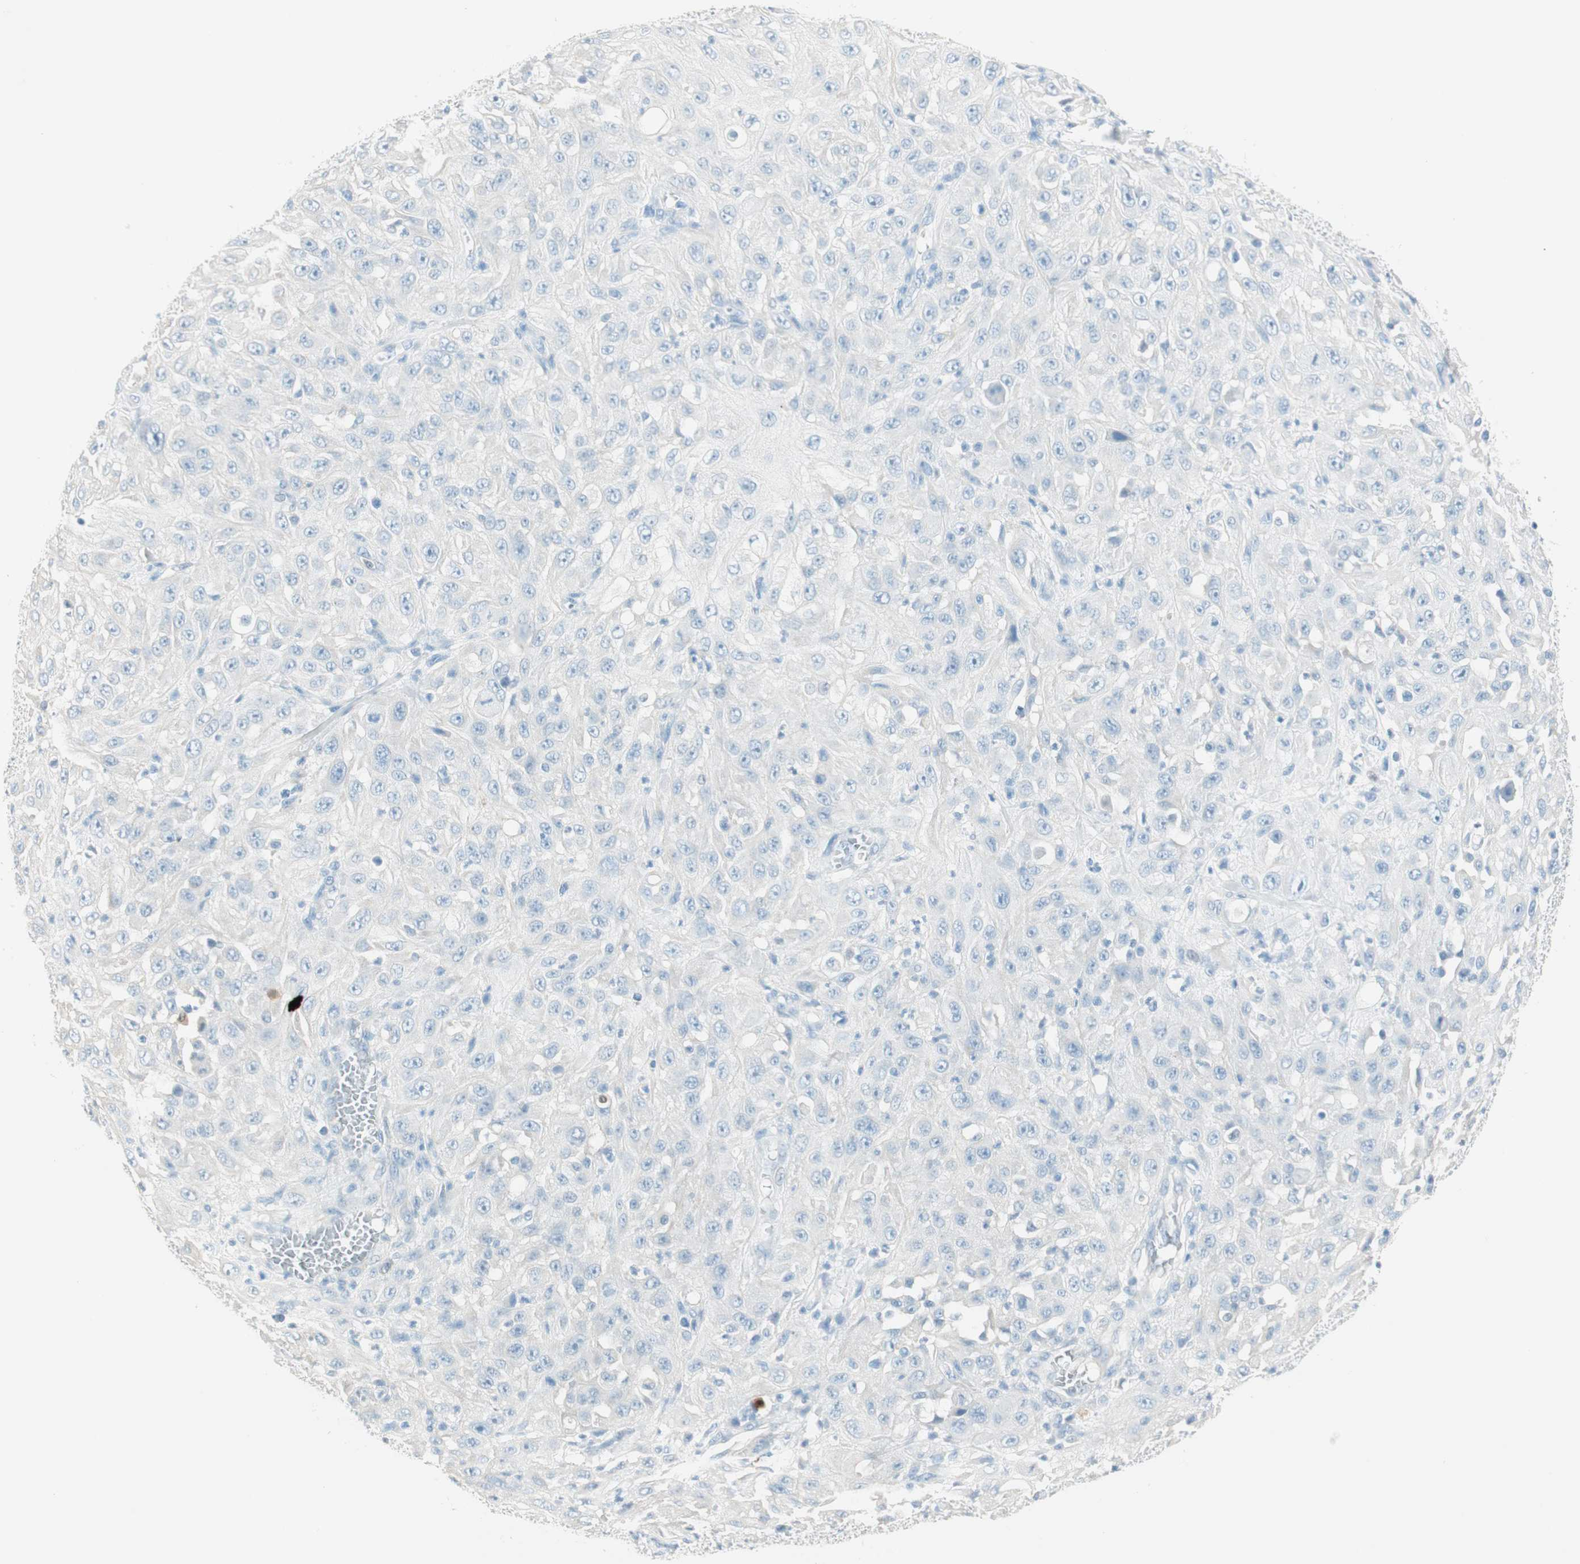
{"staining": {"intensity": "negative", "quantity": "none", "location": "none"}, "tissue": "skin cancer", "cell_type": "Tumor cells", "image_type": "cancer", "snomed": [{"axis": "morphology", "description": "Squamous cell carcinoma, NOS"}, {"axis": "morphology", "description": "Squamous cell carcinoma, metastatic, NOS"}, {"axis": "topography", "description": "Skin"}, {"axis": "topography", "description": "Lymph node"}], "caption": "This is an IHC micrograph of skin squamous cell carcinoma. There is no staining in tumor cells.", "gene": "HPGD", "patient": {"sex": "male", "age": 75}}